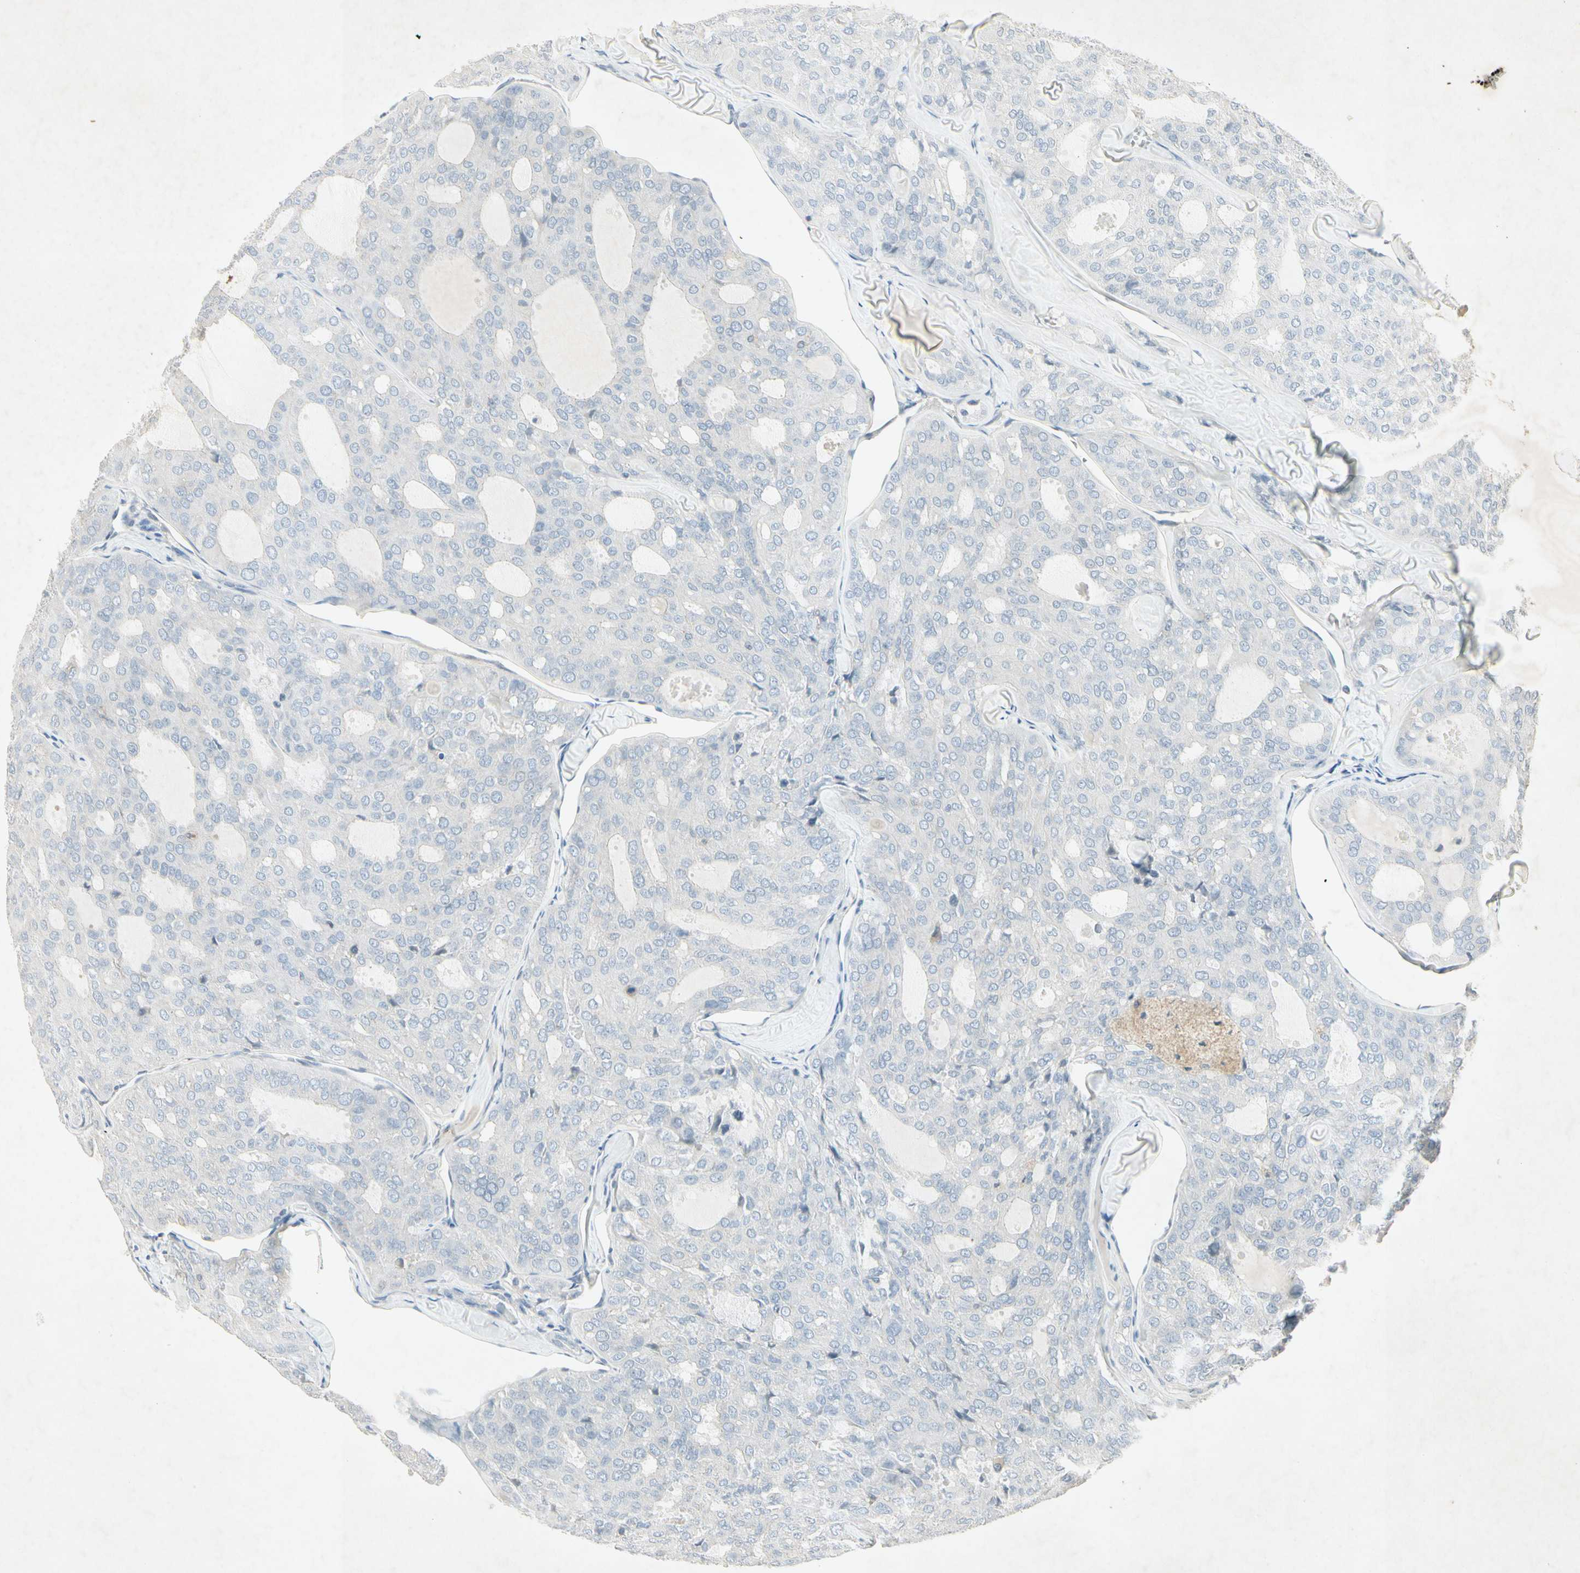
{"staining": {"intensity": "negative", "quantity": "none", "location": "none"}, "tissue": "thyroid cancer", "cell_type": "Tumor cells", "image_type": "cancer", "snomed": [{"axis": "morphology", "description": "Follicular adenoma carcinoma, NOS"}, {"axis": "topography", "description": "Thyroid gland"}], "caption": "Tumor cells are negative for protein expression in human thyroid cancer.", "gene": "TEK", "patient": {"sex": "male", "age": 75}}